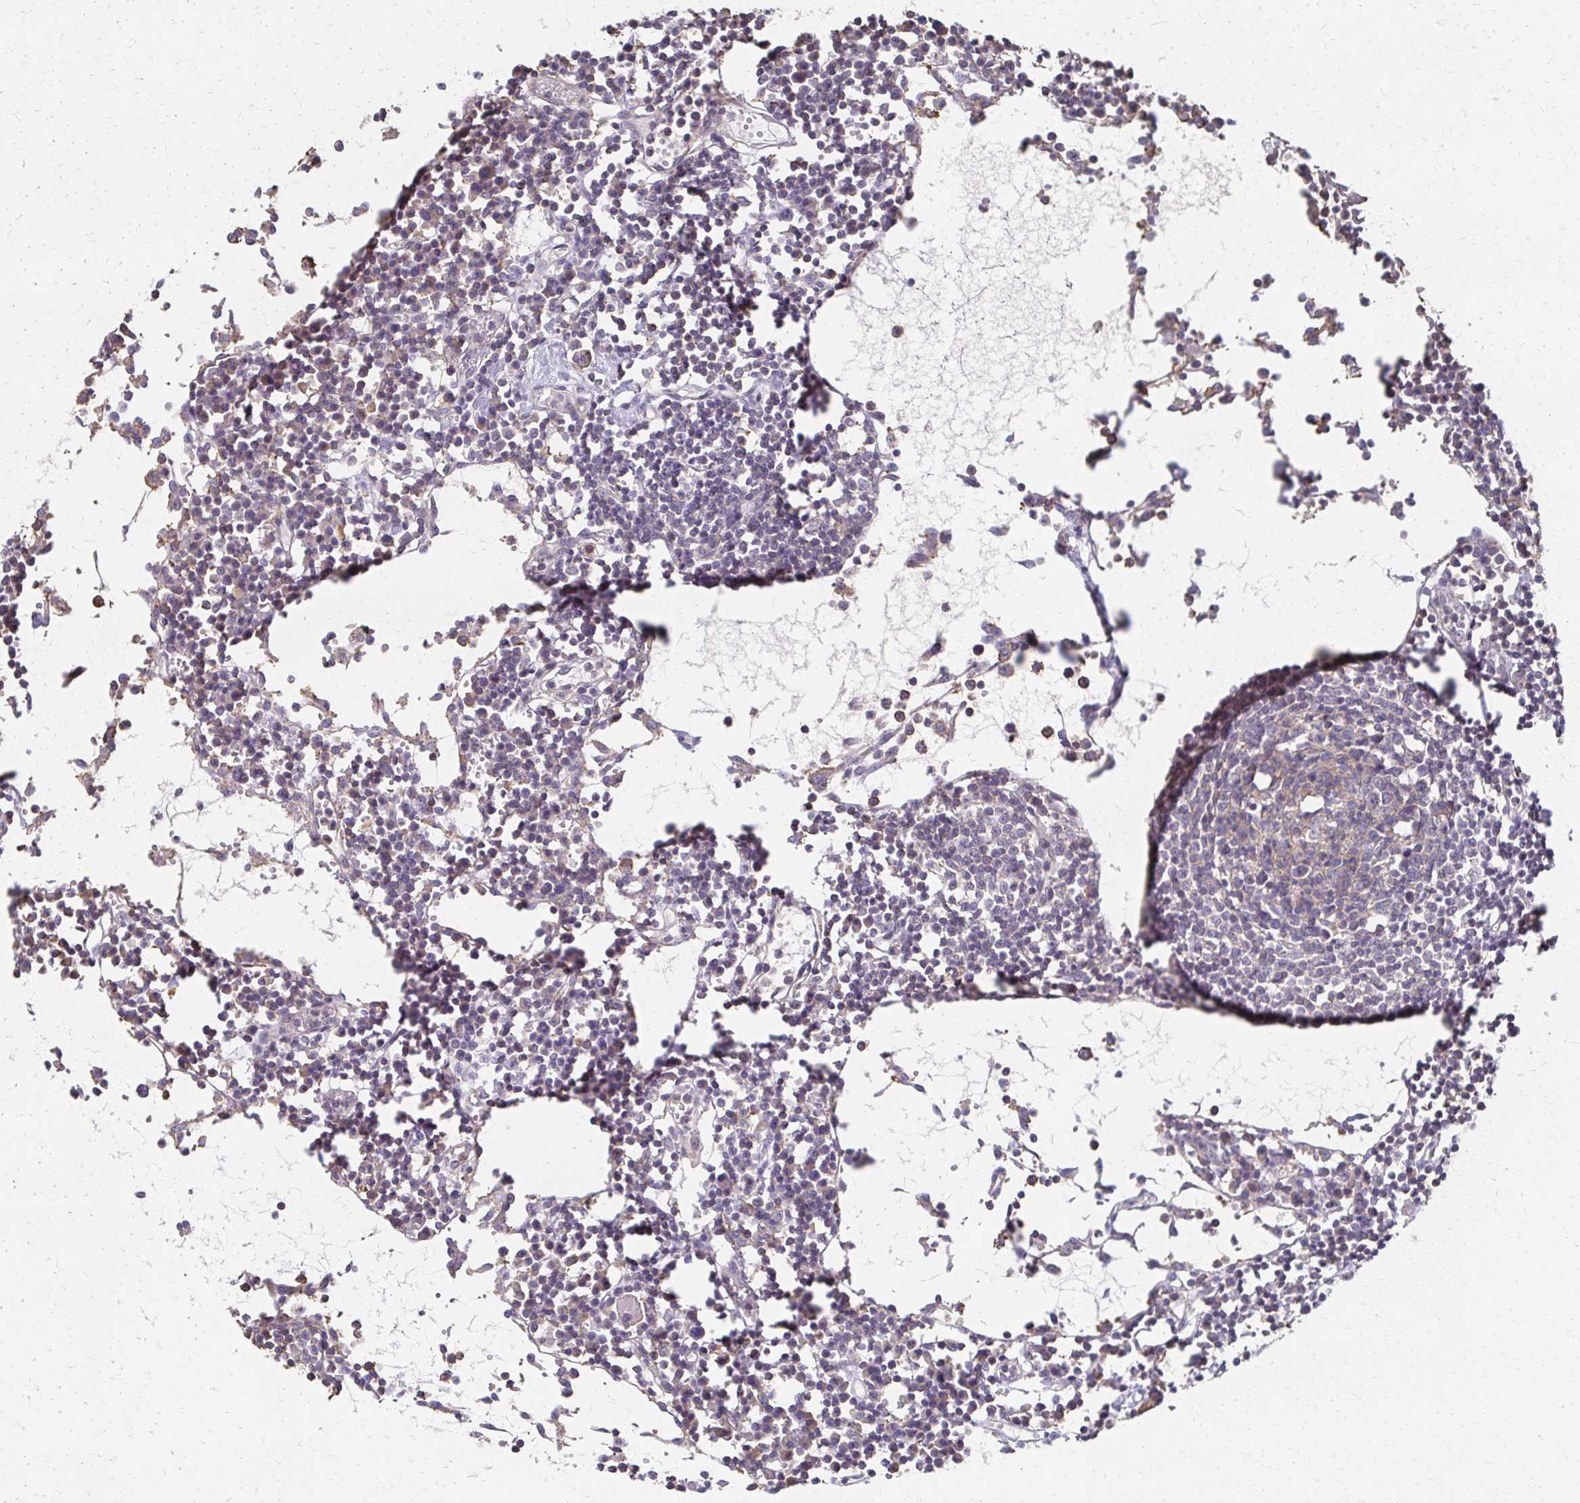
{"staining": {"intensity": "negative", "quantity": "none", "location": "none"}, "tissue": "lymph node", "cell_type": "Germinal center cells", "image_type": "normal", "snomed": [{"axis": "morphology", "description": "Normal tissue, NOS"}, {"axis": "topography", "description": "Lymph node"}], "caption": "This histopathology image is of benign lymph node stained with immunohistochemistry (IHC) to label a protein in brown with the nuclei are counter-stained blue. There is no positivity in germinal center cells. (Brightfield microscopy of DAB IHC at high magnification).", "gene": "EOLA1", "patient": {"sex": "female", "age": 78}}